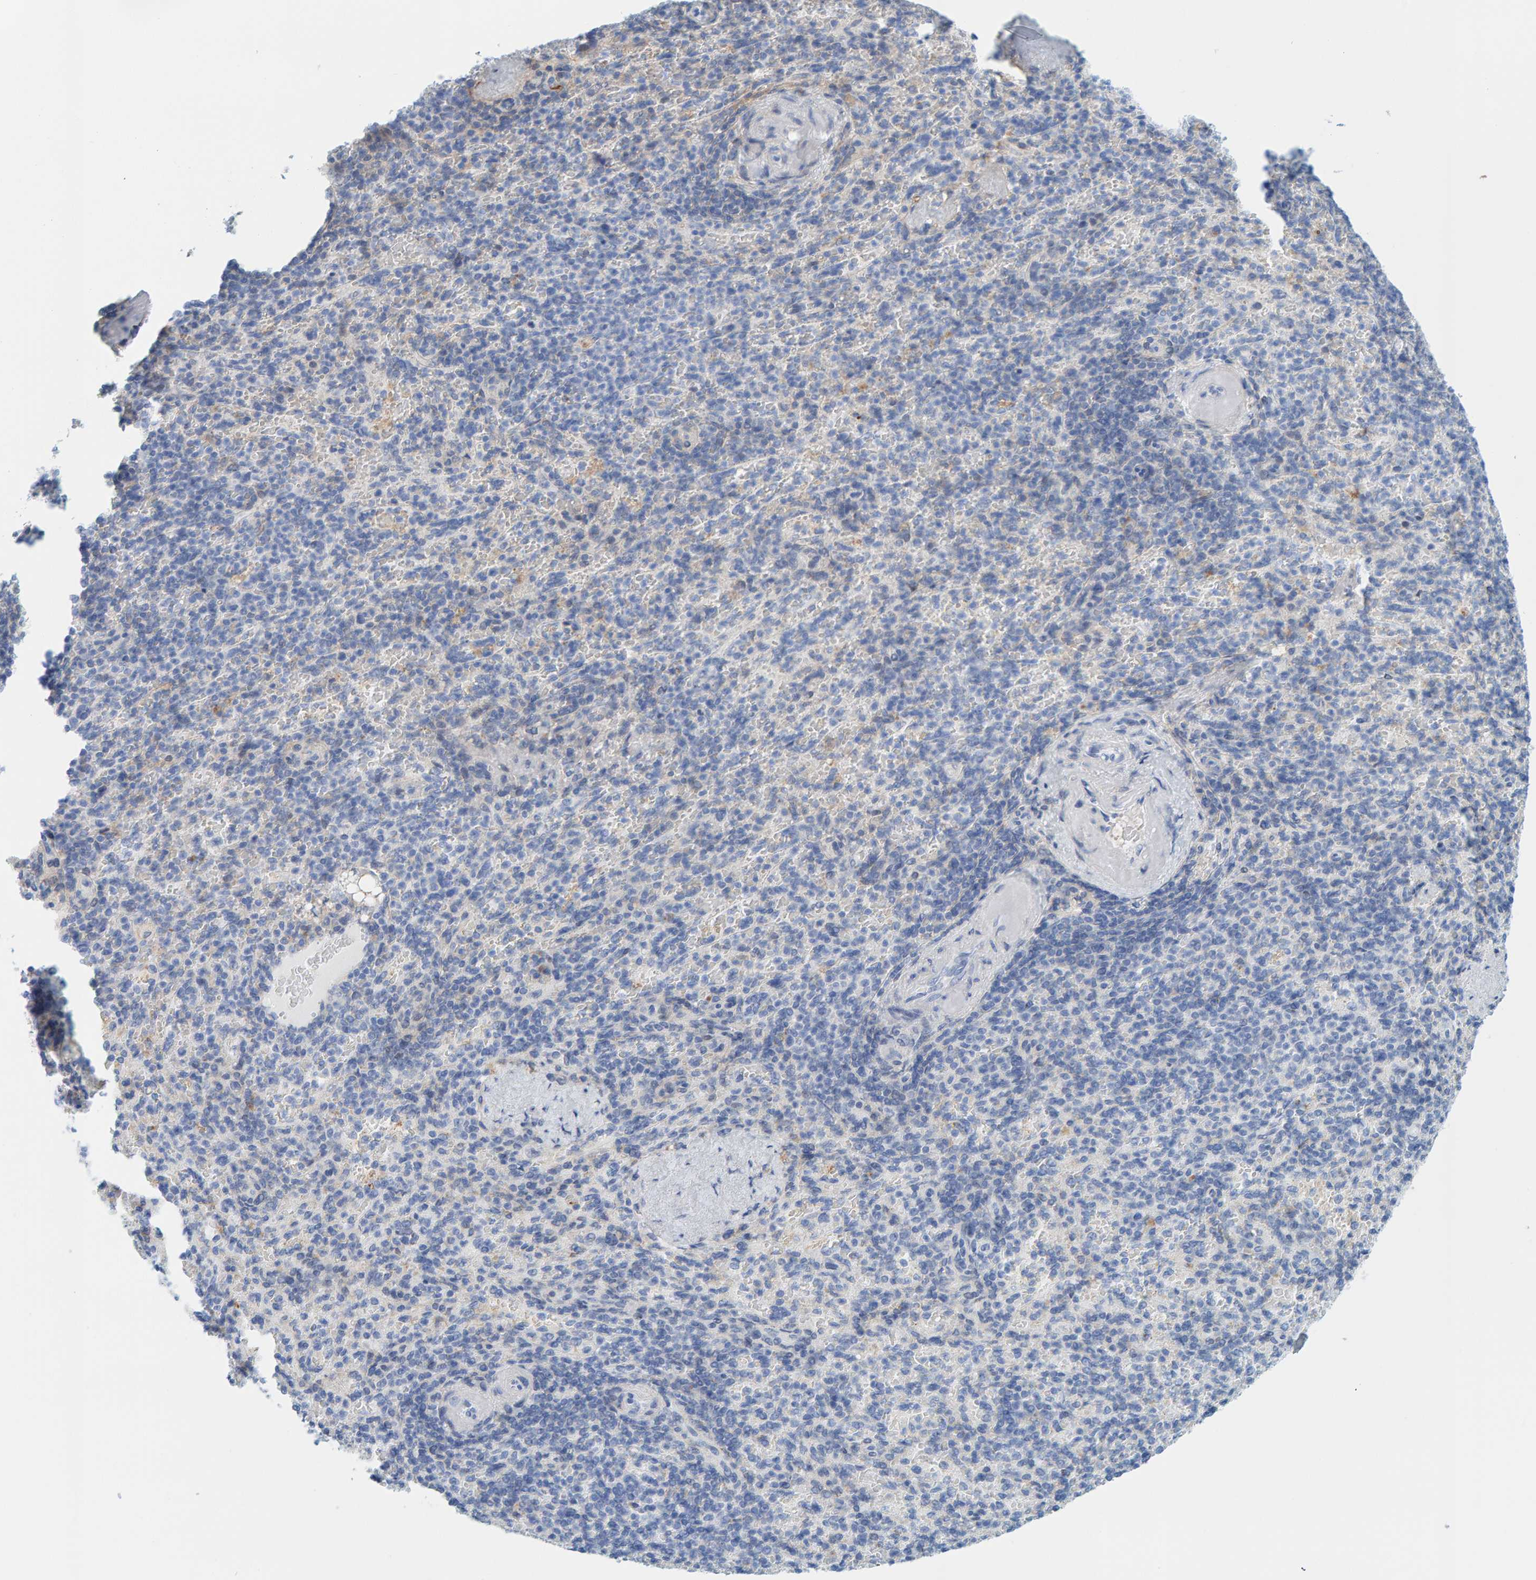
{"staining": {"intensity": "moderate", "quantity": "<25%", "location": "cytoplasmic/membranous"}, "tissue": "spleen", "cell_type": "Cells in red pulp", "image_type": "normal", "snomed": [{"axis": "morphology", "description": "Normal tissue, NOS"}, {"axis": "topography", "description": "Spleen"}], "caption": "Immunohistochemical staining of unremarkable human spleen demonstrates low levels of moderate cytoplasmic/membranous staining in about <25% of cells in red pulp.", "gene": "KLHL11", "patient": {"sex": "female", "age": 74}}